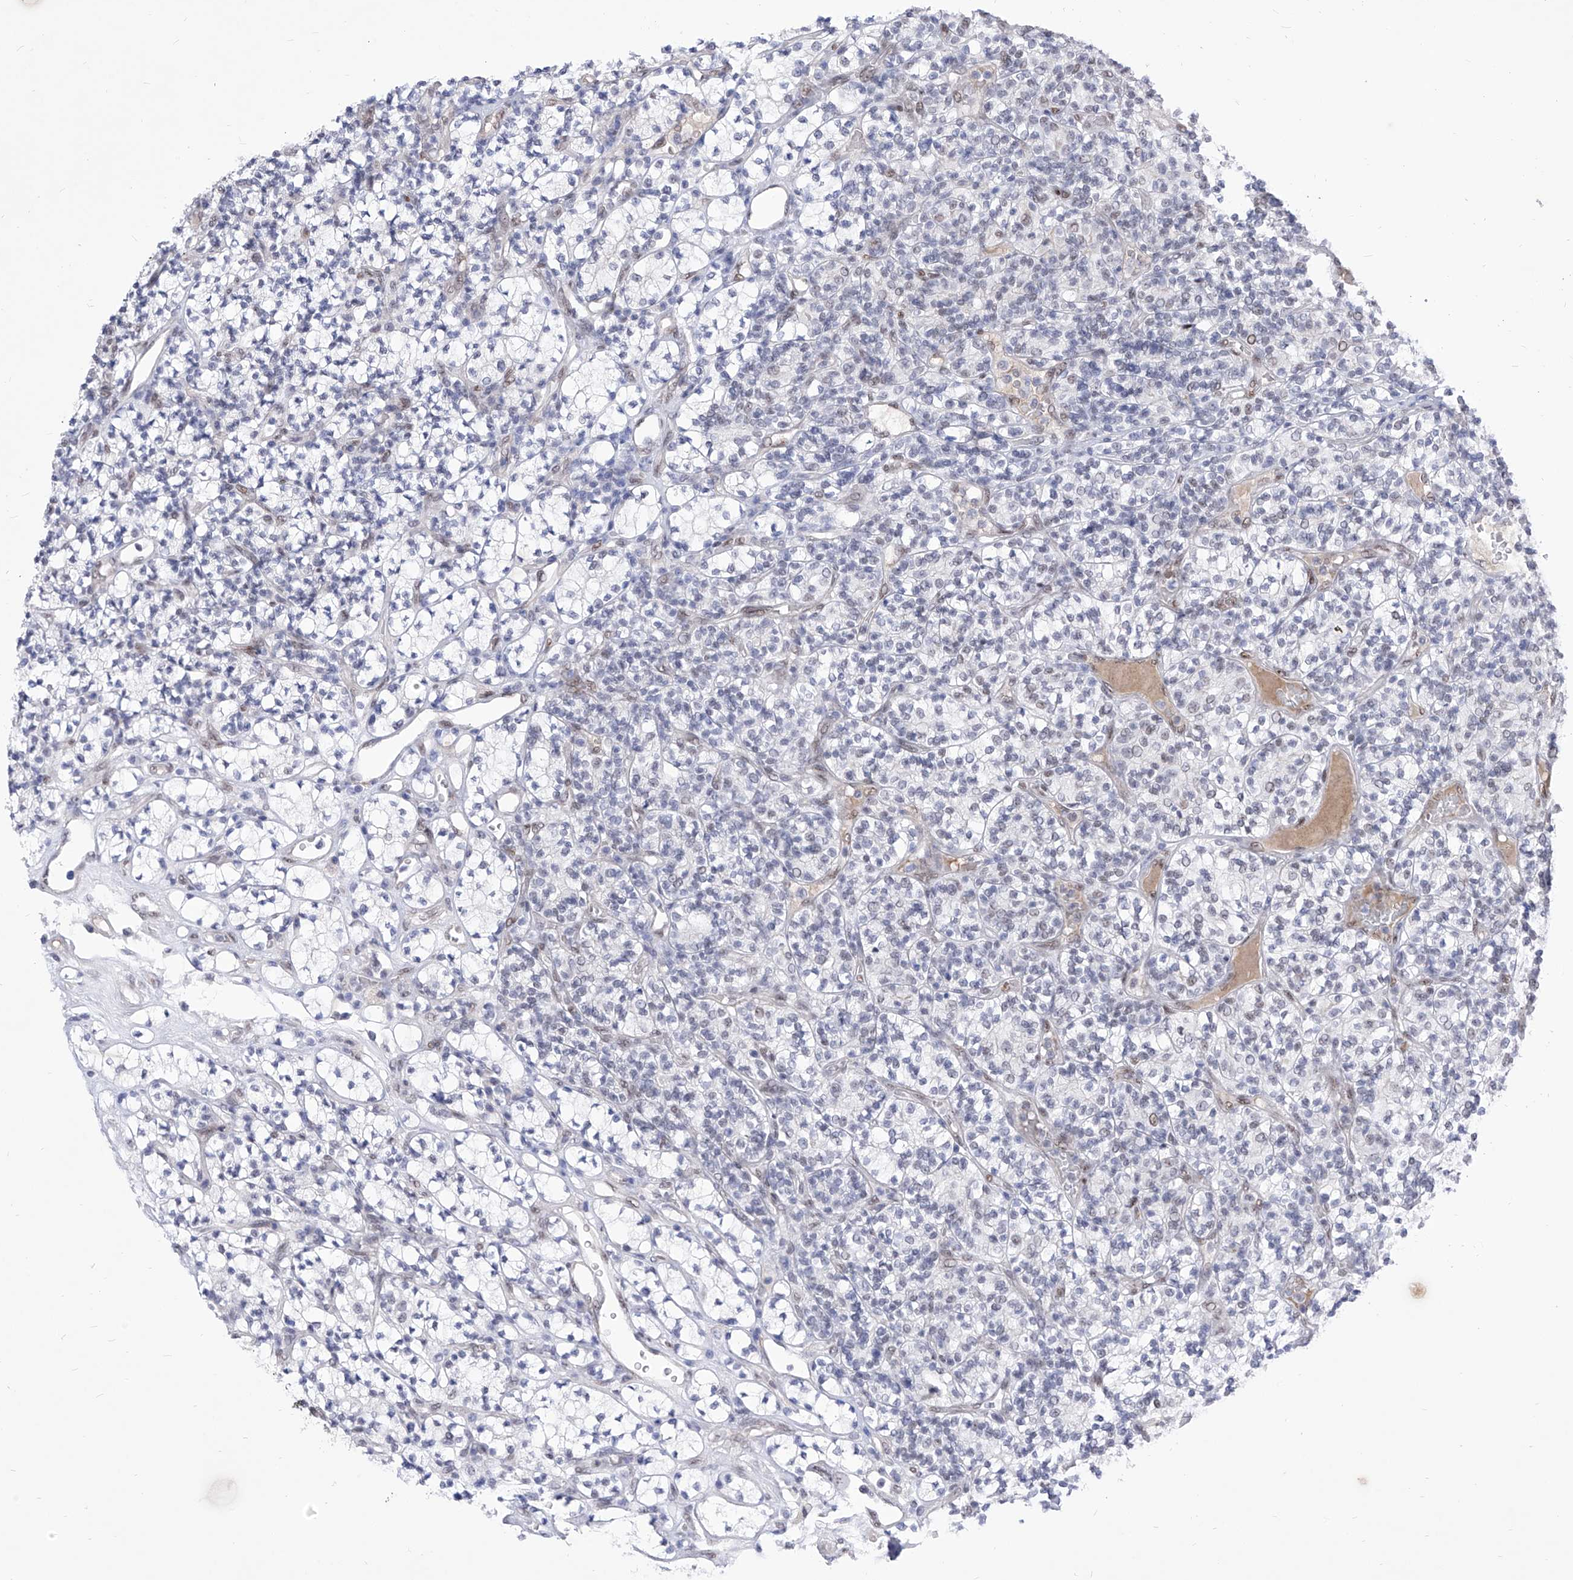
{"staining": {"intensity": "negative", "quantity": "none", "location": "none"}, "tissue": "renal cancer", "cell_type": "Tumor cells", "image_type": "cancer", "snomed": [{"axis": "morphology", "description": "Adenocarcinoma, NOS"}, {"axis": "topography", "description": "Kidney"}], "caption": "A micrograph of human renal cancer is negative for staining in tumor cells.", "gene": "ATN1", "patient": {"sex": "male", "age": 77}}